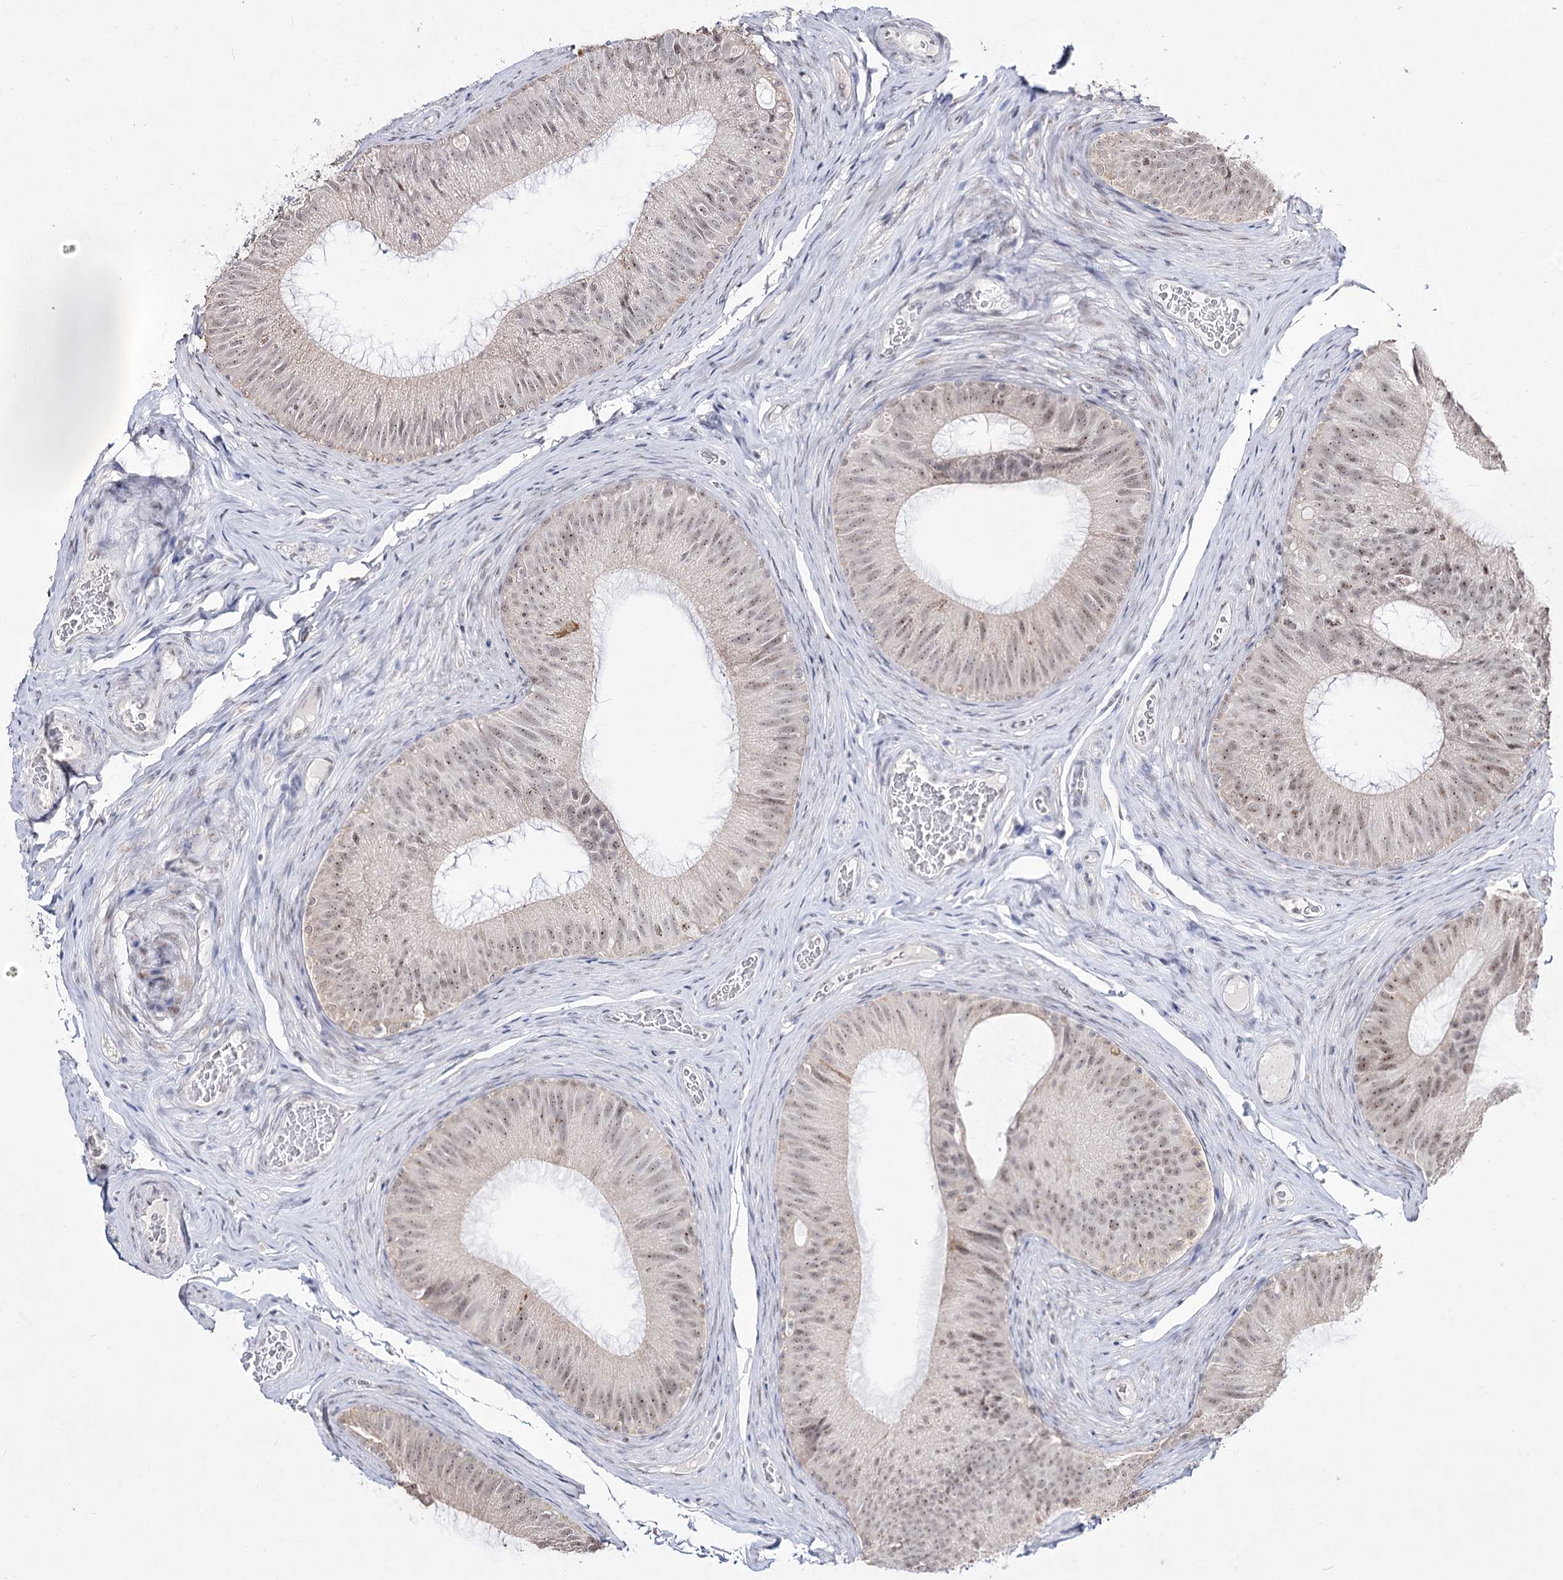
{"staining": {"intensity": "weak", "quantity": "25%-75%", "location": "cytoplasmic/membranous,nuclear"}, "tissue": "epididymis", "cell_type": "Glandular cells", "image_type": "normal", "snomed": [{"axis": "morphology", "description": "Normal tissue, NOS"}, {"axis": "topography", "description": "Epididymis"}], "caption": "Immunohistochemistry (IHC) histopathology image of unremarkable epididymis: epididymis stained using IHC displays low levels of weak protein expression localized specifically in the cytoplasmic/membranous,nuclear of glandular cells, appearing as a cytoplasmic/membranous,nuclear brown color.", "gene": "DDX50", "patient": {"sex": "male", "age": 34}}